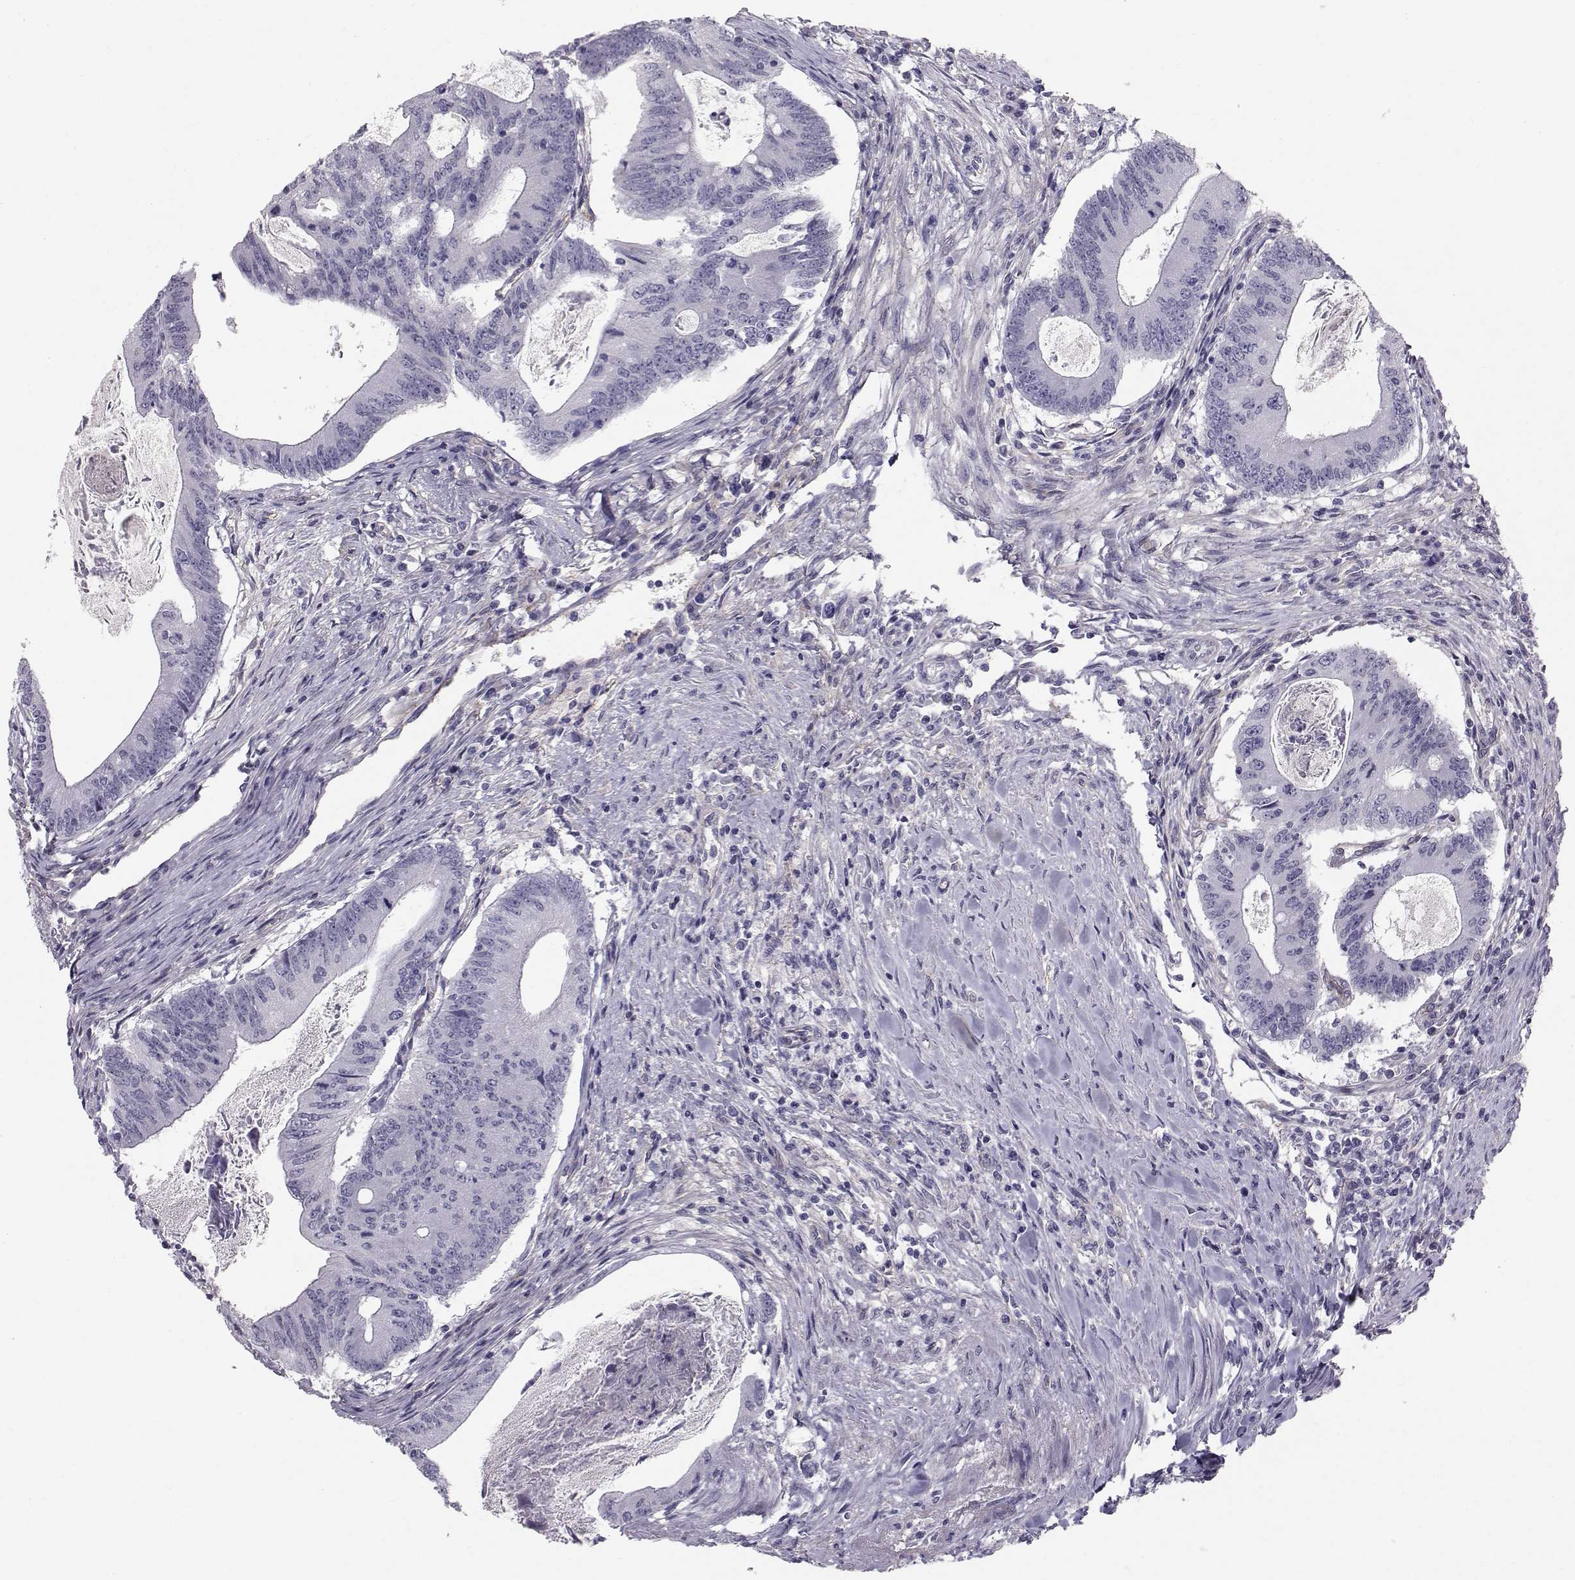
{"staining": {"intensity": "negative", "quantity": "none", "location": "none"}, "tissue": "colorectal cancer", "cell_type": "Tumor cells", "image_type": "cancer", "snomed": [{"axis": "morphology", "description": "Adenocarcinoma, NOS"}, {"axis": "topography", "description": "Colon"}], "caption": "A photomicrograph of colorectal adenocarcinoma stained for a protein displays no brown staining in tumor cells.", "gene": "SPDYE4", "patient": {"sex": "female", "age": 70}}